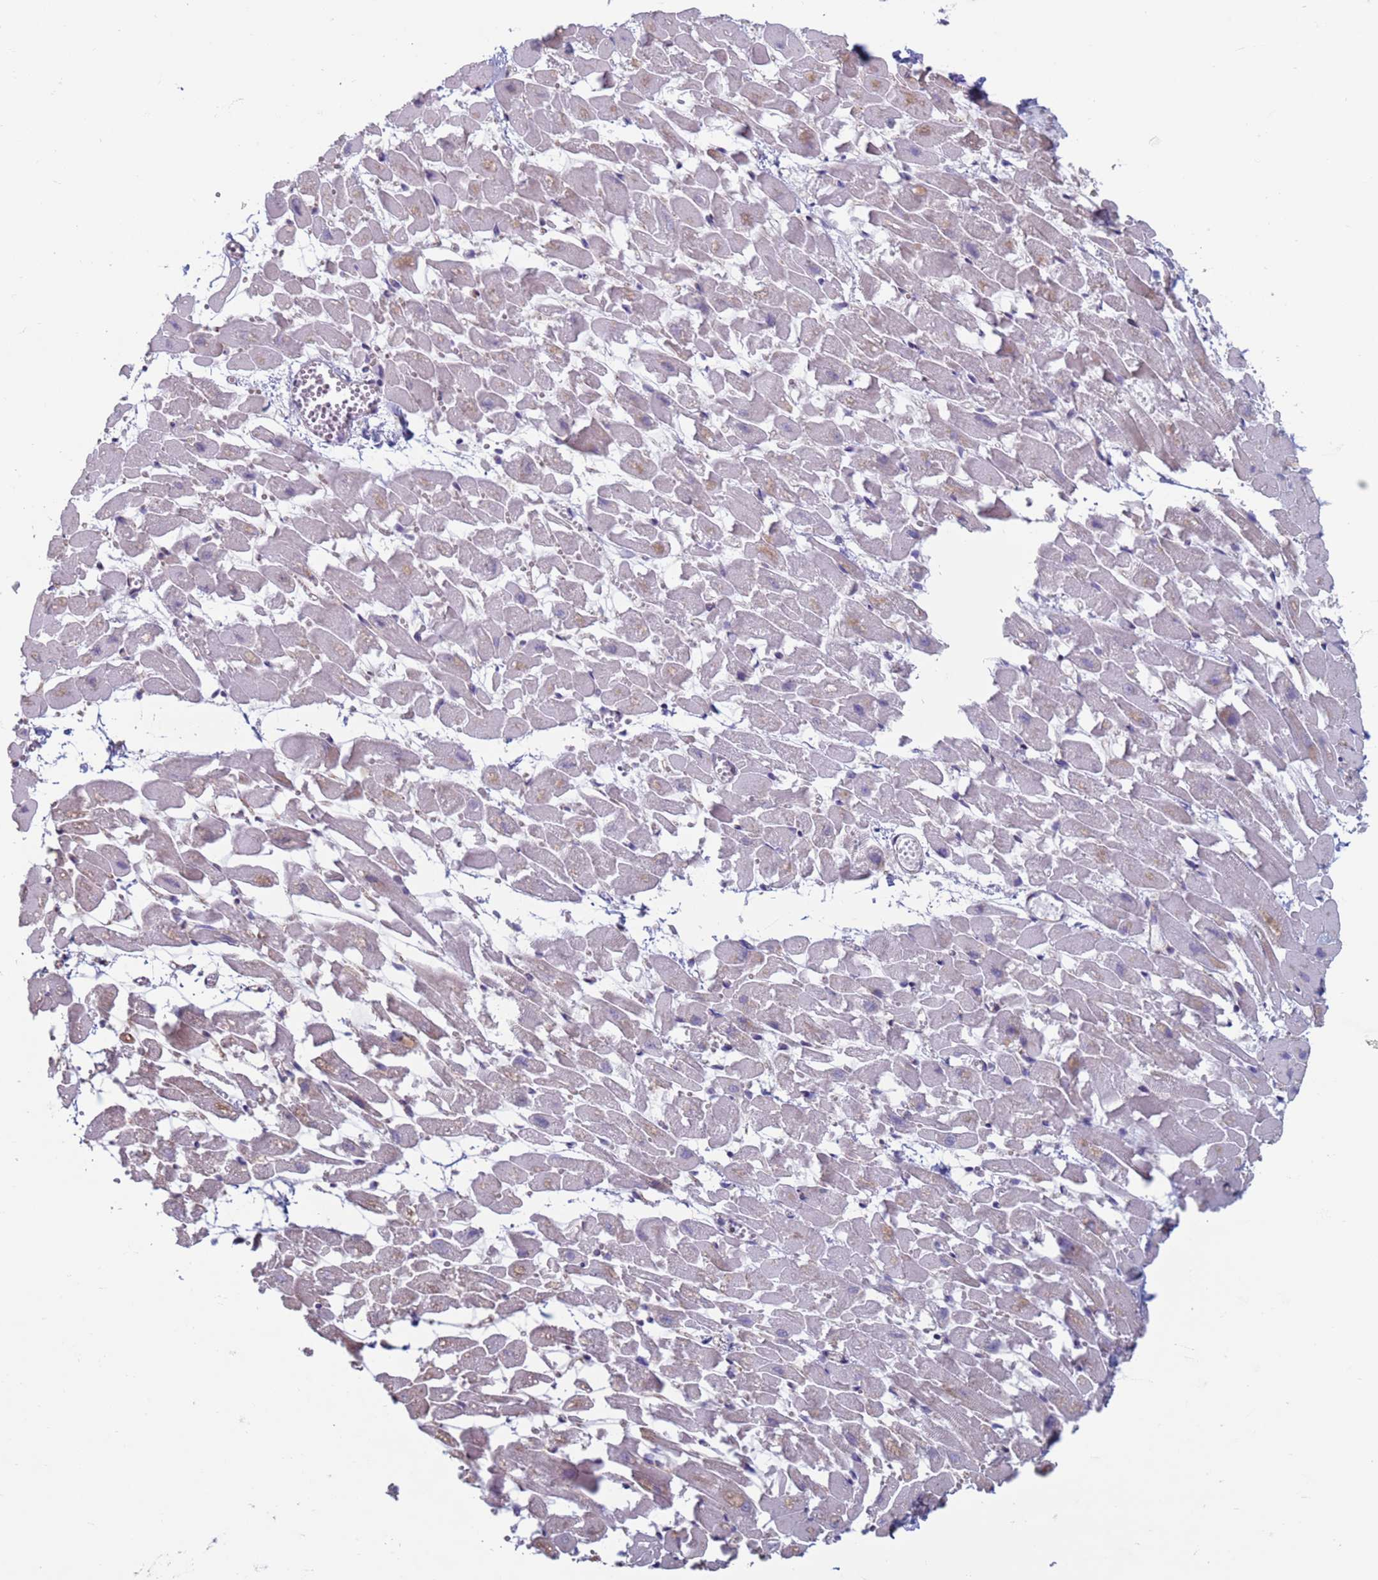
{"staining": {"intensity": "weak", "quantity": "<25%", "location": "cytoplasmic/membranous"}, "tissue": "heart muscle", "cell_type": "Cardiomyocytes", "image_type": "normal", "snomed": [{"axis": "morphology", "description": "Normal tissue, NOS"}, {"axis": "topography", "description": "Heart"}], "caption": "Cardiomyocytes show no significant protein expression in normal heart muscle. (Stains: DAB IHC with hematoxylin counter stain, Microscopy: brightfield microscopy at high magnification).", "gene": "SAE1", "patient": {"sex": "female", "age": 64}}